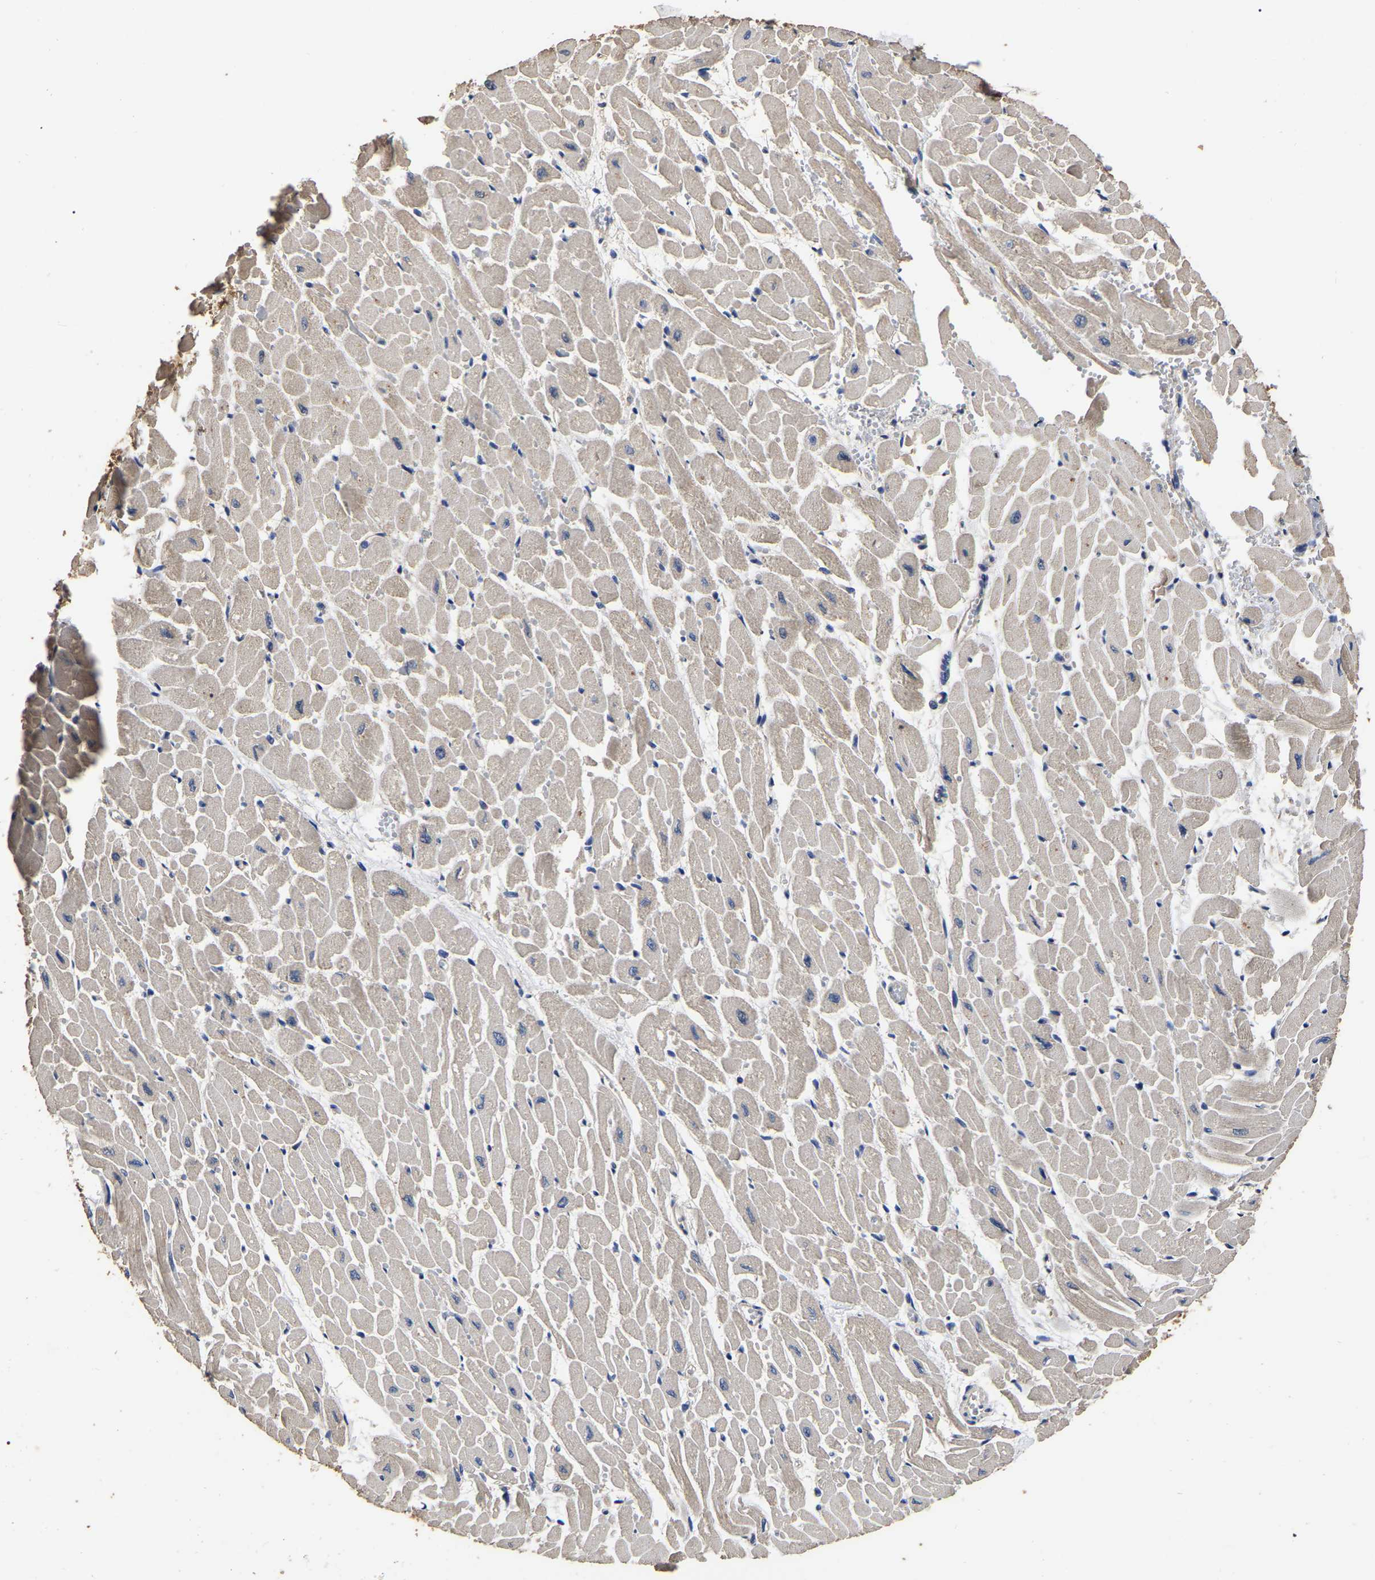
{"staining": {"intensity": "weak", "quantity": "25%-75%", "location": "cytoplasmic/membranous"}, "tissue": "heart muscle", "cell_type": "Cardiomyocytes", "image_type": "normal", "snomed": [{"axis": "morphology", "description": "Normal tissue, NOS"}, {"axis": "topography", "description": "Heart"}], "caption": "IHC staining of unremarkable heart muscle, which shows low levels of weak cytoplasmic/membranous staining in about 25%-75% of cardiomyocytes indicating weak cytoplasmic/membranous protein staining. The staining was performed using DAB (brown) for protein detection and nuclei were counterstained in hematoxylin (blue).", "gene": "STK32C", "patient": {"sex": "male", "age": 45}}